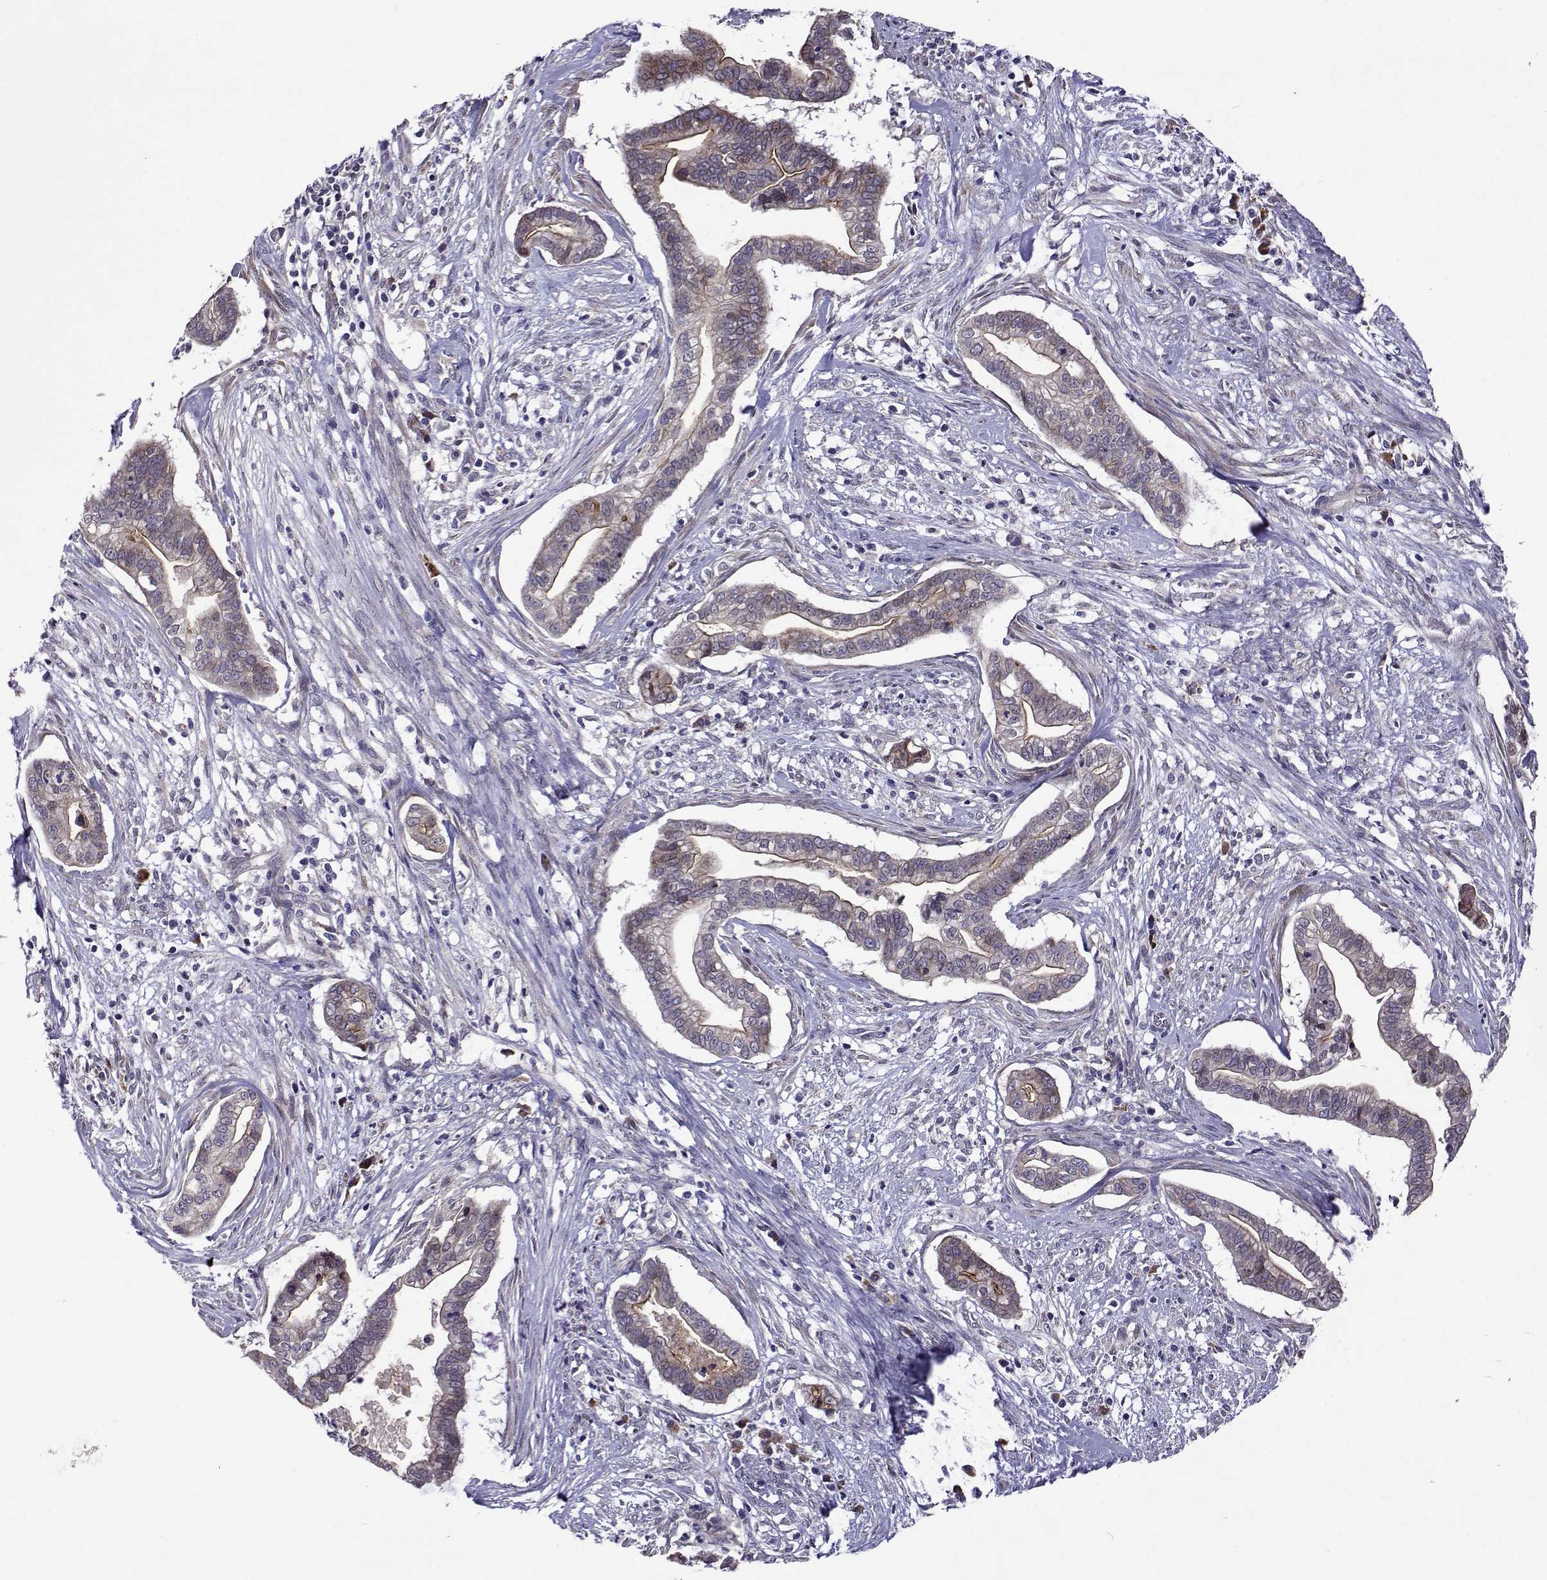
{"staining": {"intensity": "negative", "quantity": "none", "location": "none"}, "tissue": "cervical cancer", "cell_type": "Tumor cells", "image_type": "cancer", "snomed": [{"axis": "morphology", "description": "Adenocarcinoma, NOS"}, {"axis": "topography", "description": "Cervix"}], "caption": "Protein analysis of cervical cancer (adenocarcinoma) shows no significant positivity in tumor cells.", "gene": "TARBP2", "patient": {"sex": "female", "age": 62}}